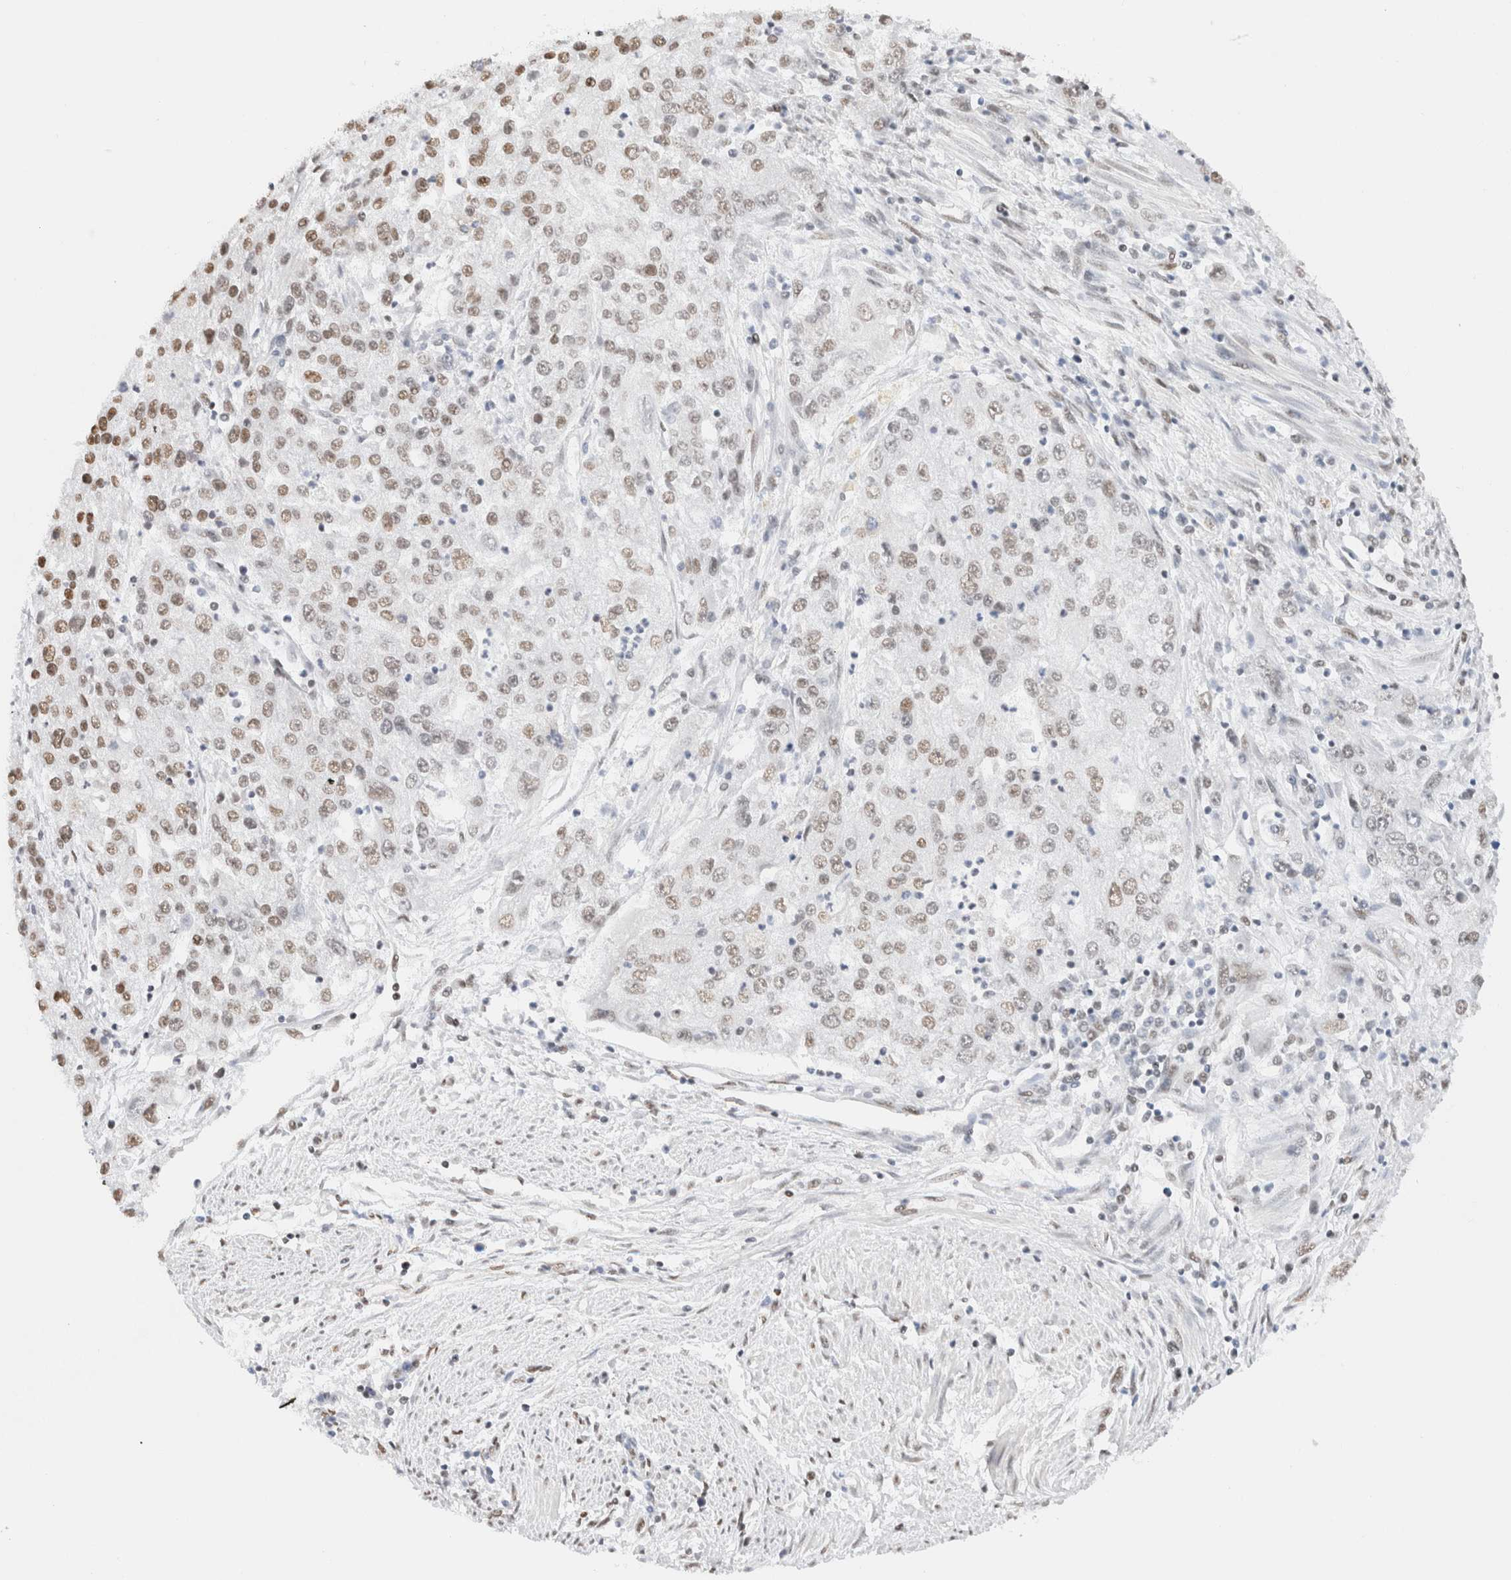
{"staining": {"intensity": "moderate", "quantity": "<25%", "location": "nuclear"}, "tissue": "endometrial cancer", "cell_type": "Tumor cells", "image_type": "cancer", "snomed": [{"axis": "morphology", "description": "Adenocarcinoma, NOS"}, {"axis": "topography", "description": "Endometrium"}], "caption": "Immunohistochemistry (IHC) of endometrial cancer (adenocarcinoma) displays low levels of moderate nuclear positivity in approximately <25% of tumor cells.", "gene": "SUPT3H", "patient": {"sex": "female", "age": 49}}